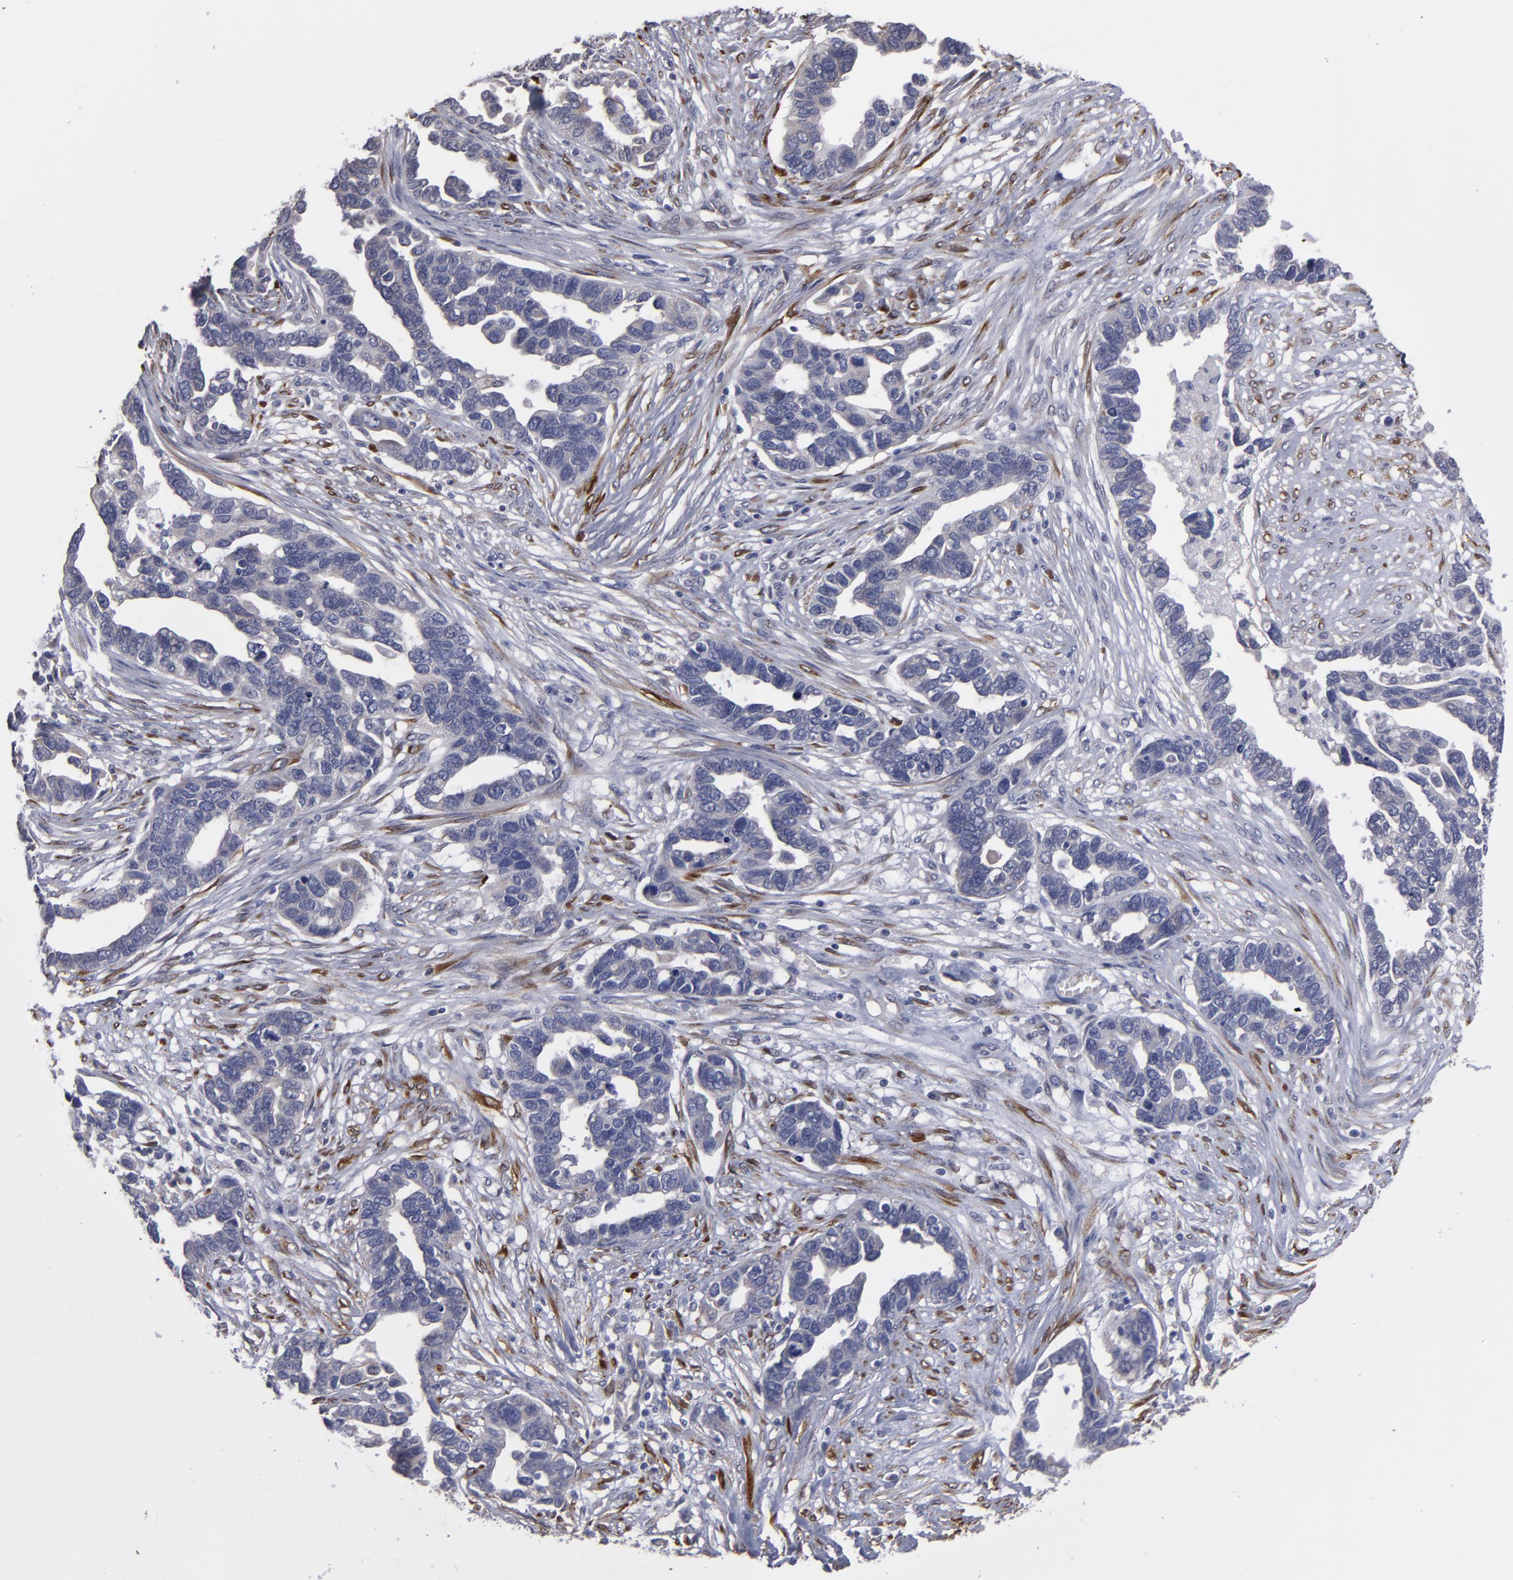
{"staining": {"intensity": "negative", "quantity": "none", "location": "none"}, "tissue": "ovarian cancer", "cell_type": "Tumor cells", "image_type": "cancer", "snomed": [{"axis": "morphology", "description": "Cystadenocarcinoma, serous, NOS"}, {"axis": "topography", "description": "Ovary"}], "caption": "Ovarian cancer (serous cystadenocarcinoma) was stained to show a protein in brown. There is no significant positivity in tumor cells.", "gene": "SLMAP", "patient": {"sex": "female", "age": 54}}